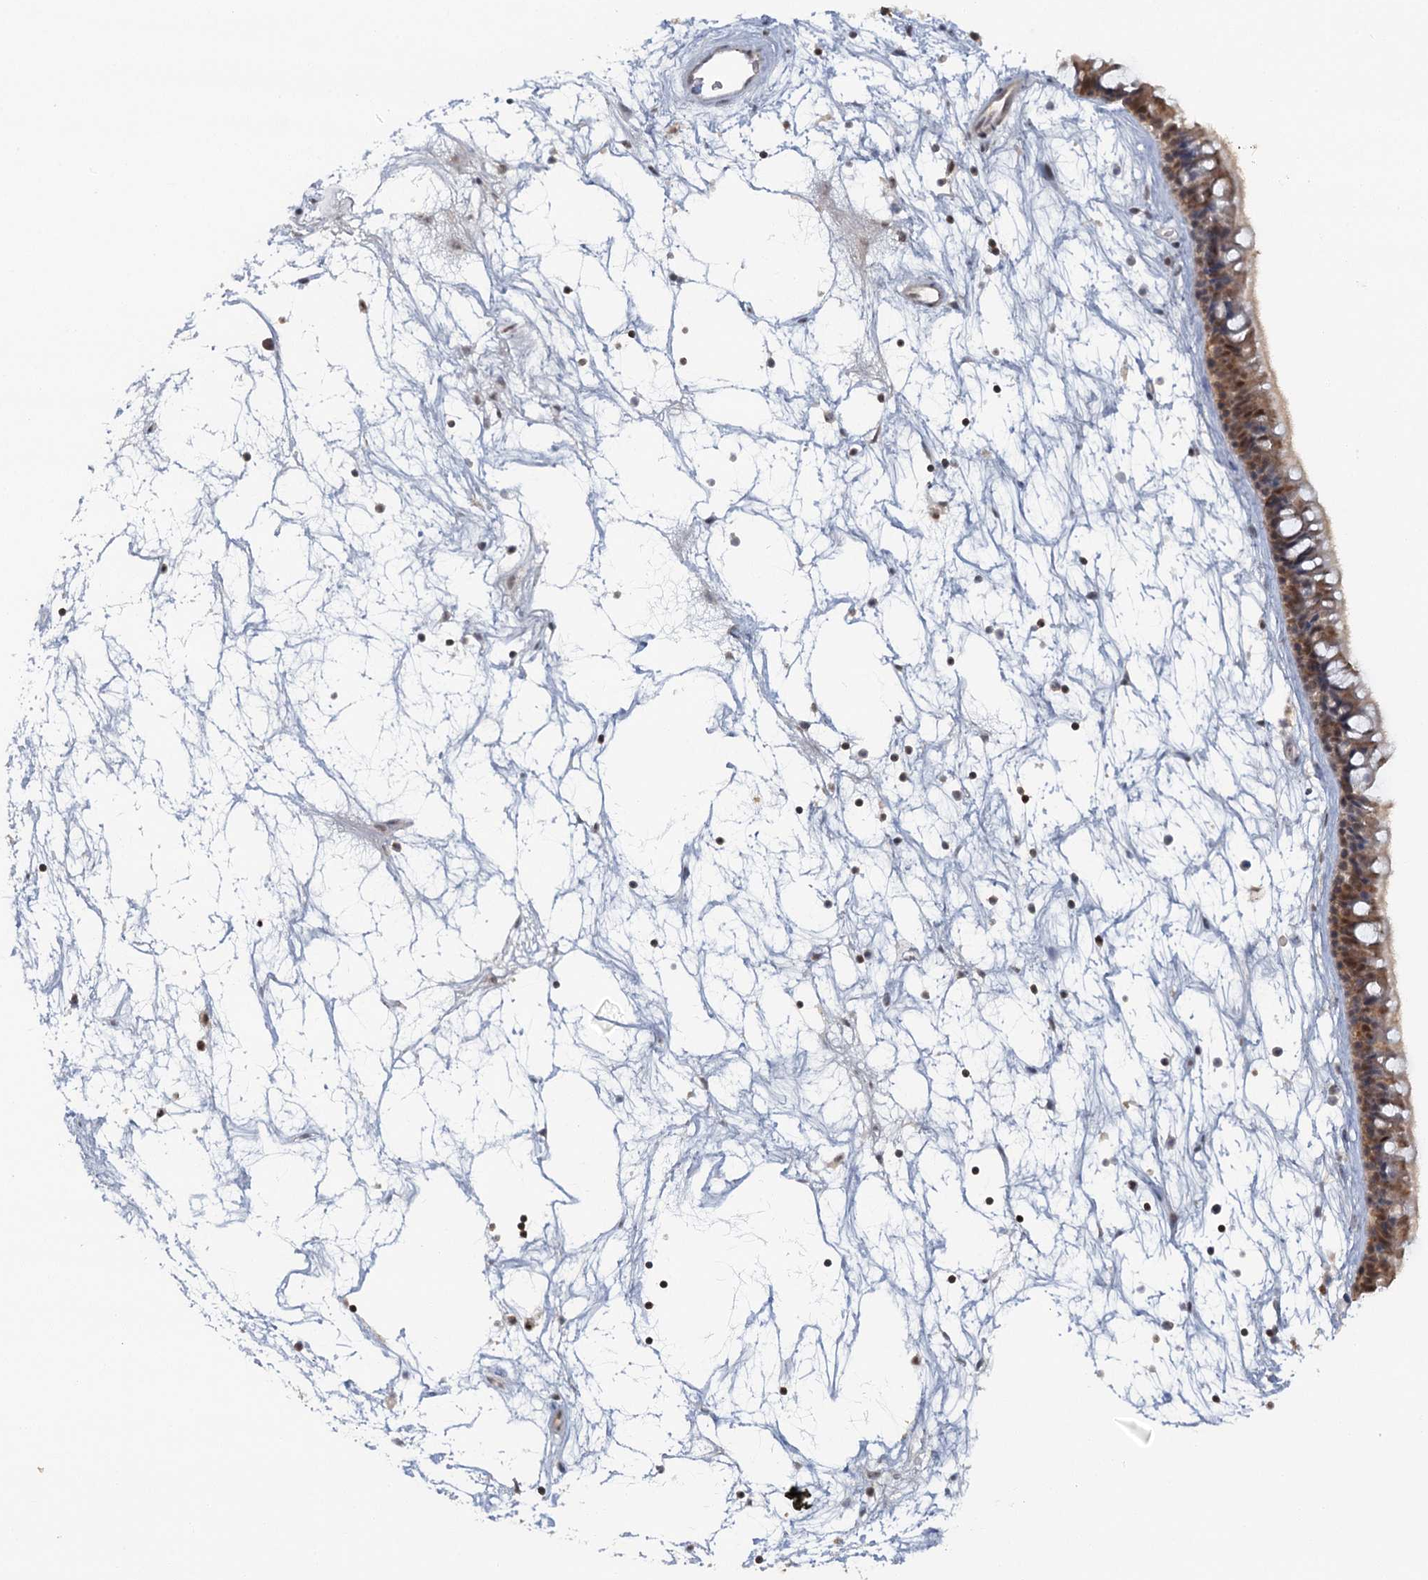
{"staining": {"intensity": "weak", "quantity": ">75%", "location": "cytoplasmic/membranous,nuclear"}, "tissue": "nasopharynx", "cell_type": "Respiratory epithelial cells", "image_type": "normal", "snomed": [{"axis": "morphology", "description": "Normal tissue, NOS"}, {"axis": "topography", "description": "Nasopharynx"}], "caption": "Normal nasopharynx was stained to show a protein in brown. There is low levels of weak cytoplasmic/membranous,nuclear expression in about >75% of respiratory epithelial cells. The protein is shown in brown color, while the nuclei are stained blue.", "gene": "GPATCH11", "patient": {"sex": "male", "age": 64}}